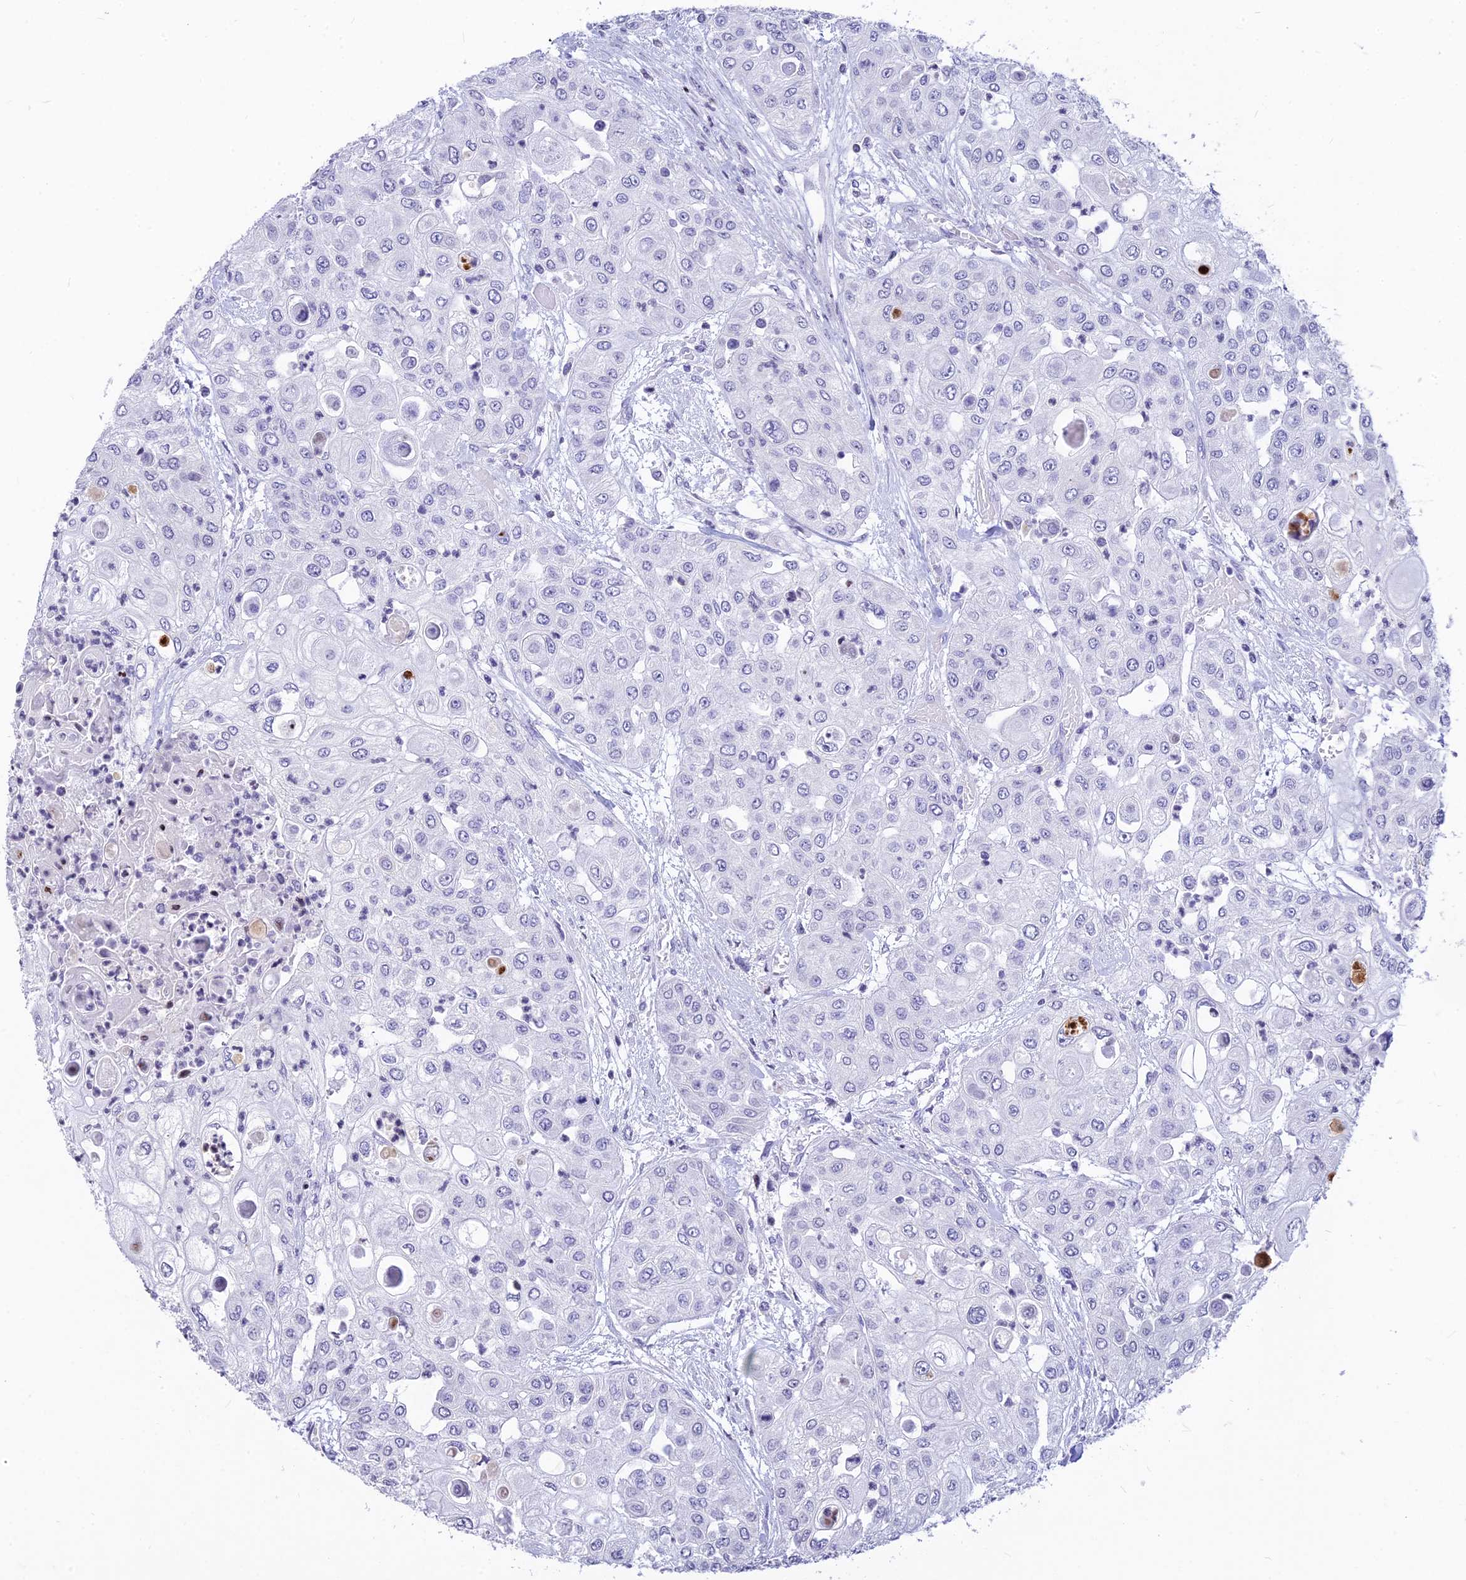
{"staining": {"intensity": "negative", "quantity": "none", "location": "none"}, "tissue": "urothelial cancer", "cell_type": "Tumor cells", "image_type": "cancer", "snomed": [{"axis": "morphology", "description": "Urothelial carcinoma, High grade"}, {"axis": "topography", "description": "Urinary bladder"}], "caption": "Human high-grade urothelial carcinoma stained for a protein using immunohistochemistry reveals no staining in tumor cells.", "gene": "PRPS1", "patient": {"sex": "female", "age": 79}}